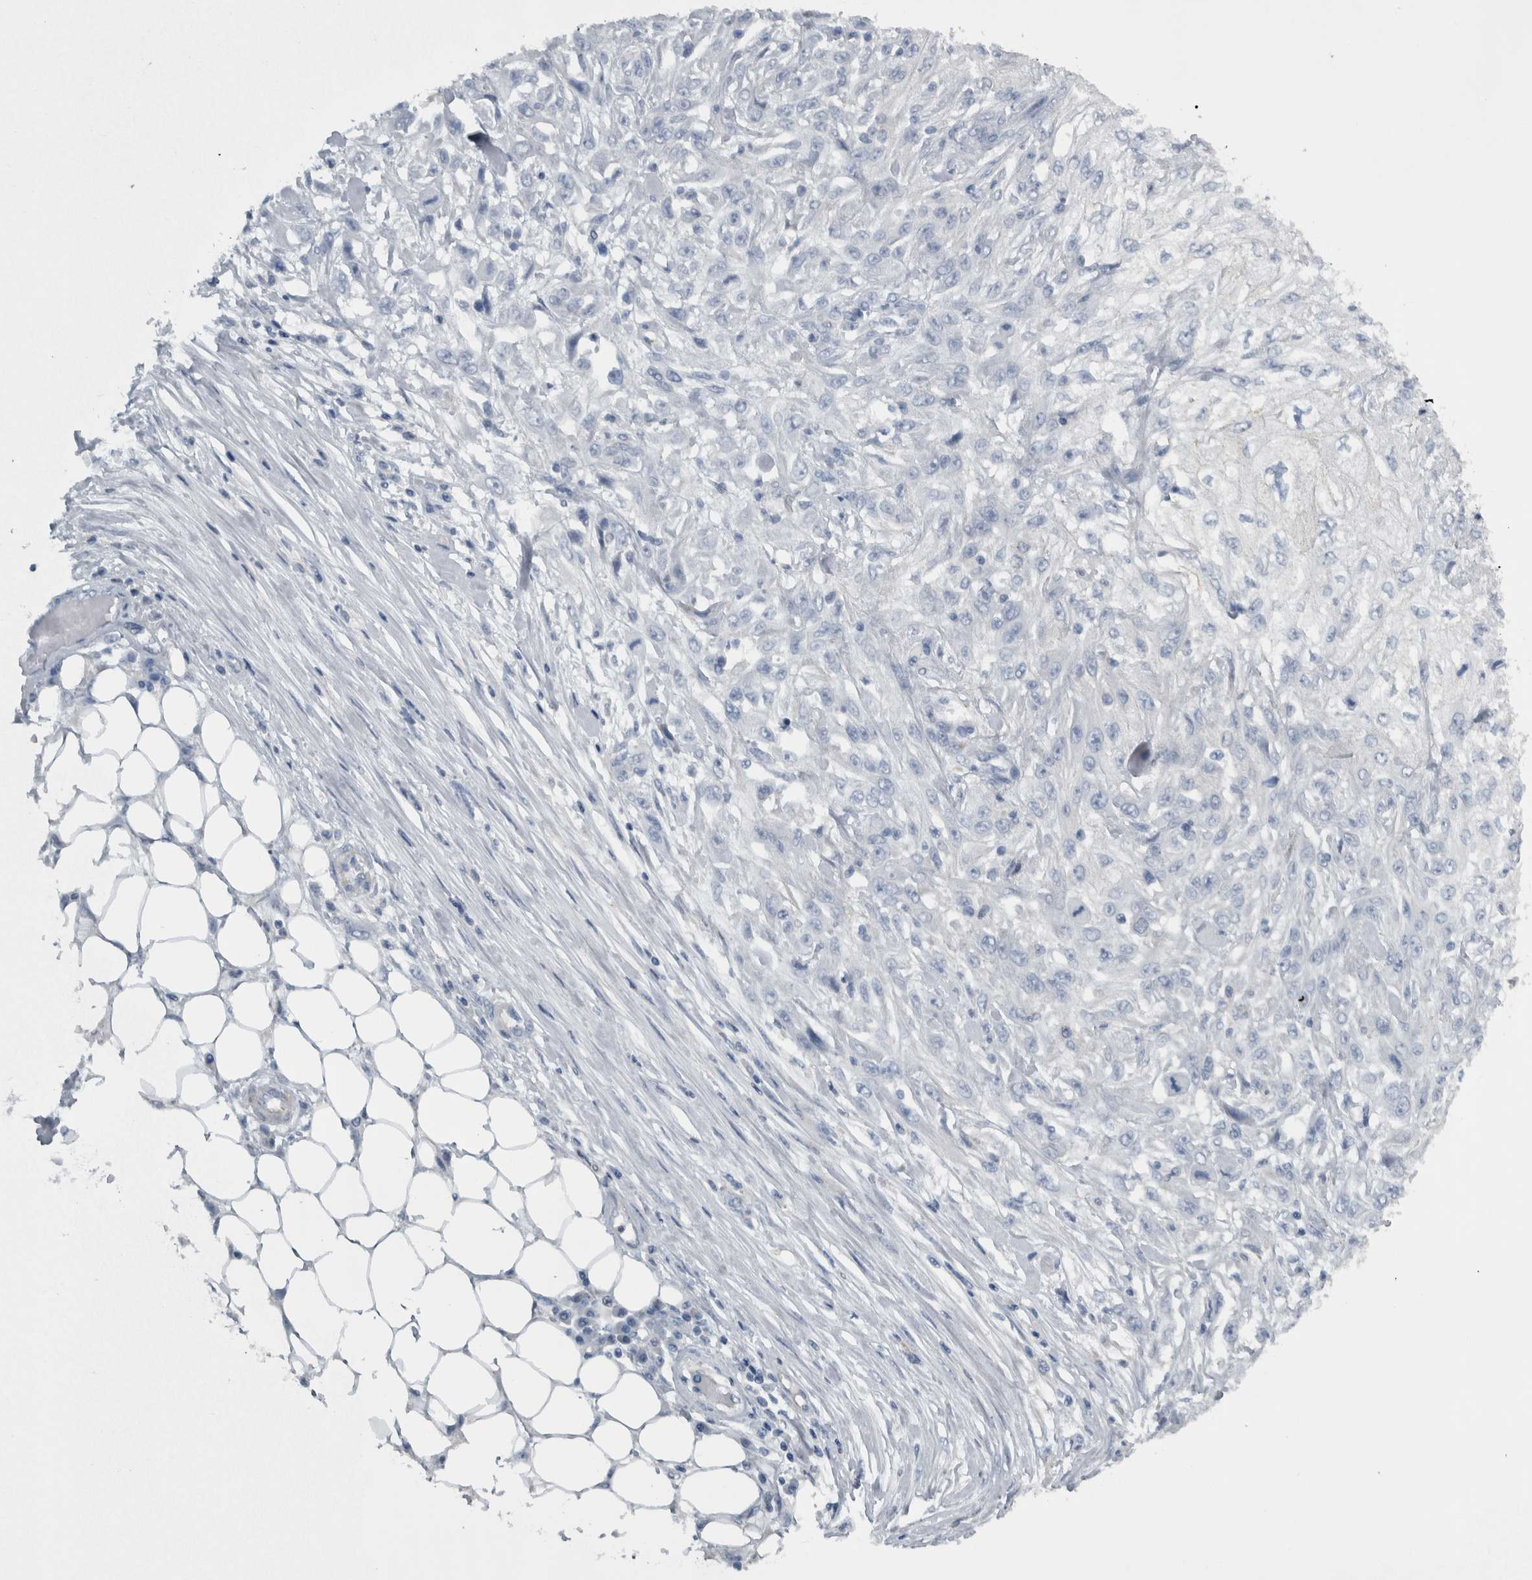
{"staining": {"intensity": "negative", "quantity": "none", "location": "none"}, "tissue": "skin cancer", "cell_type": "Tumor cells", "image_type": "cancer", "snomed": [{"axis": "morphology", "description": "Squamous cell carcinoma, NOS"}, {"axis": "morphology", "description": "Squamous cell carcinoma, metastatic, NOS"}, {"axis": "topography", "description": "Skin"}, {"axis": "topography", "description": "Lymph node"}], "caption": "Image shows no significant protein staining in tumor cells of skin cancer (squamous cell carcinoma).", "gene": "NT5C2", "patient": {"sex": "male", "age": 75}}